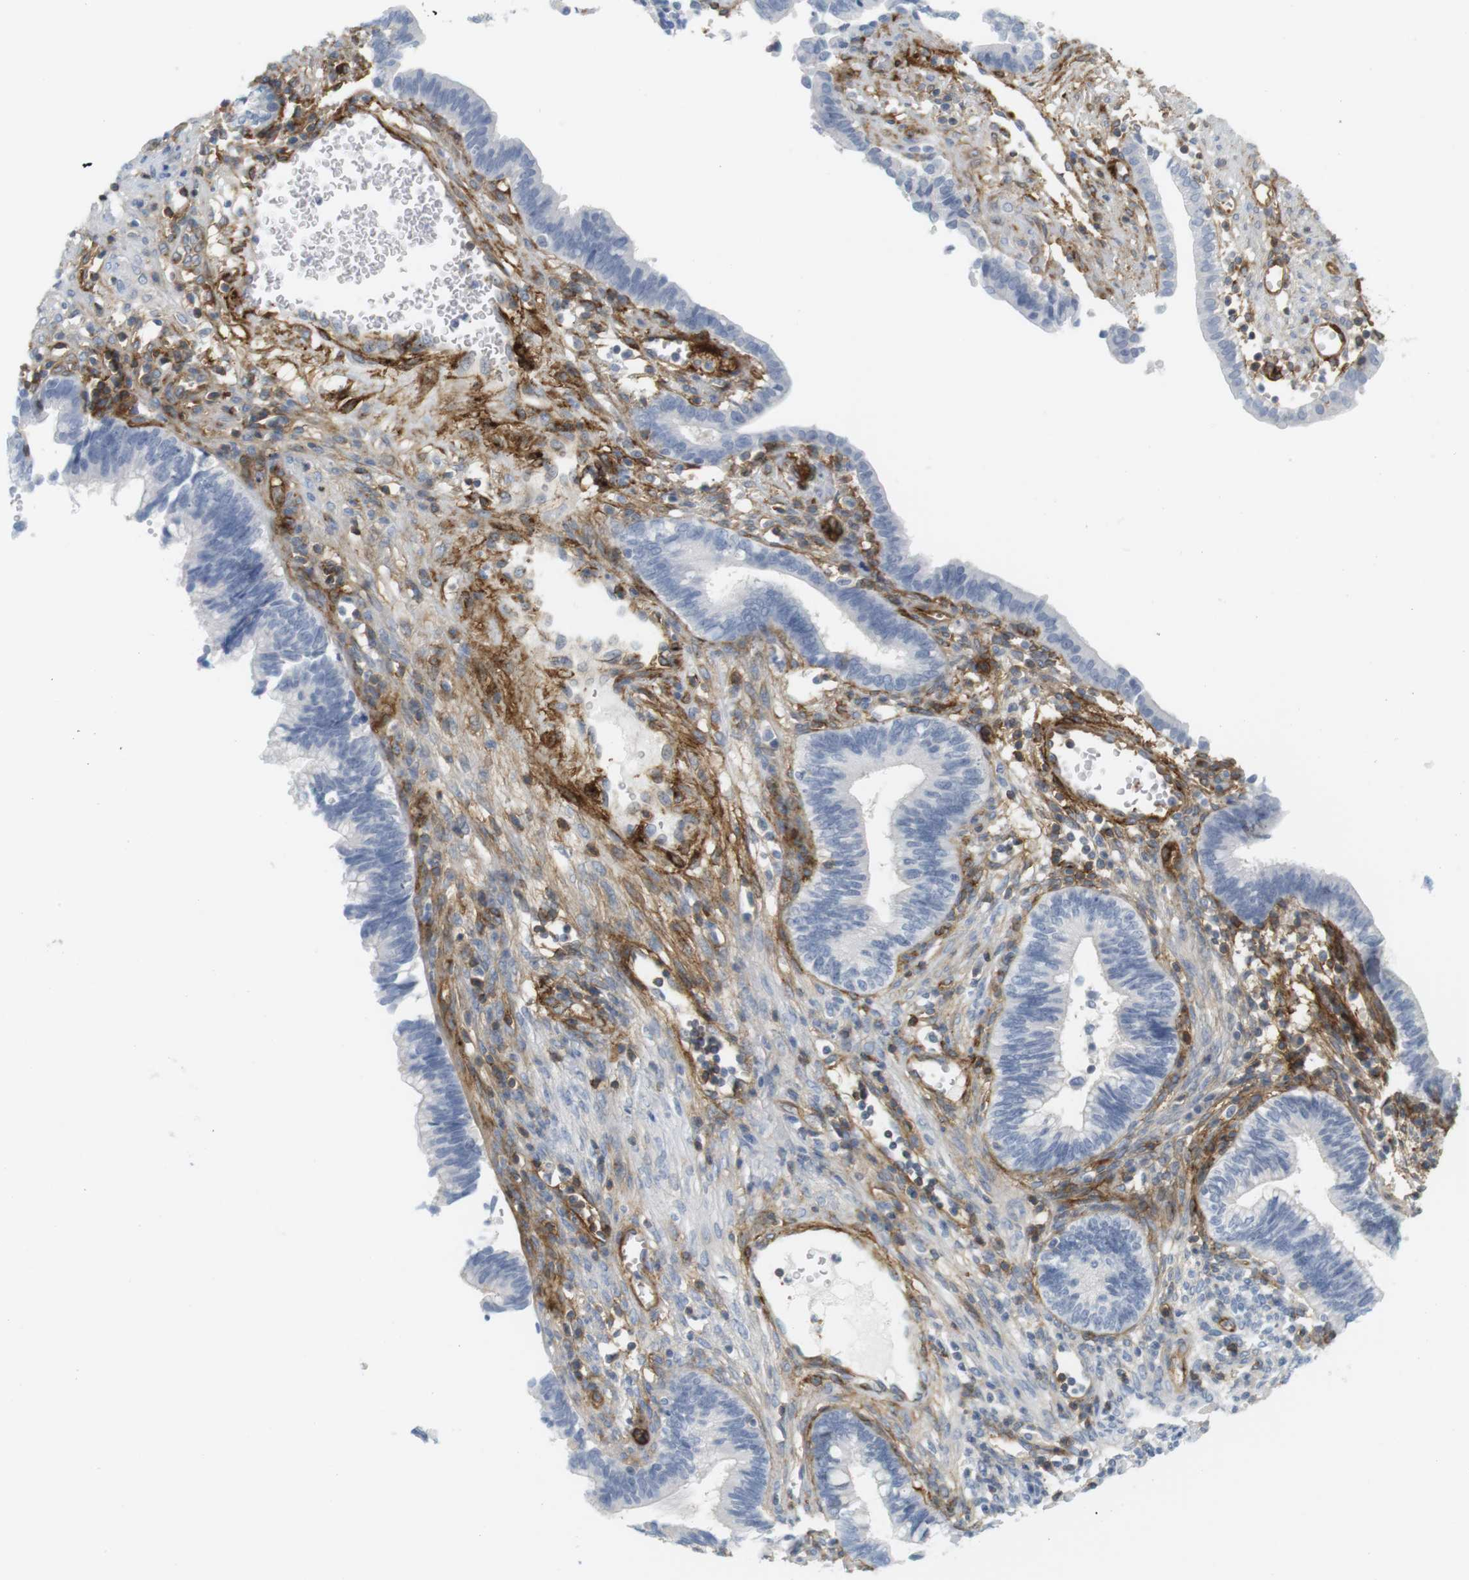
{"staining": {"intensity": "negative", "quantity": "none", "location": "none"}, "tissue": "cervical cancer", "cell_type": "Tumor cells", "image_type": "cancer", "snomed": [{"axis": "morphology", "description": "Adenocarcinoma, NOS"}, {"axis": "topography", "description": "Cervix"}], "caption": "Tumor cells are negative for protein expression in human cervical cancer. Brightfield microscopy of immunohistochemistry (IHC) stained with DAB (brown) and hematoxylin (blue), captured at high magnification.", "gene": "F2R", "patient": {"sex": "female", "age": 44}}